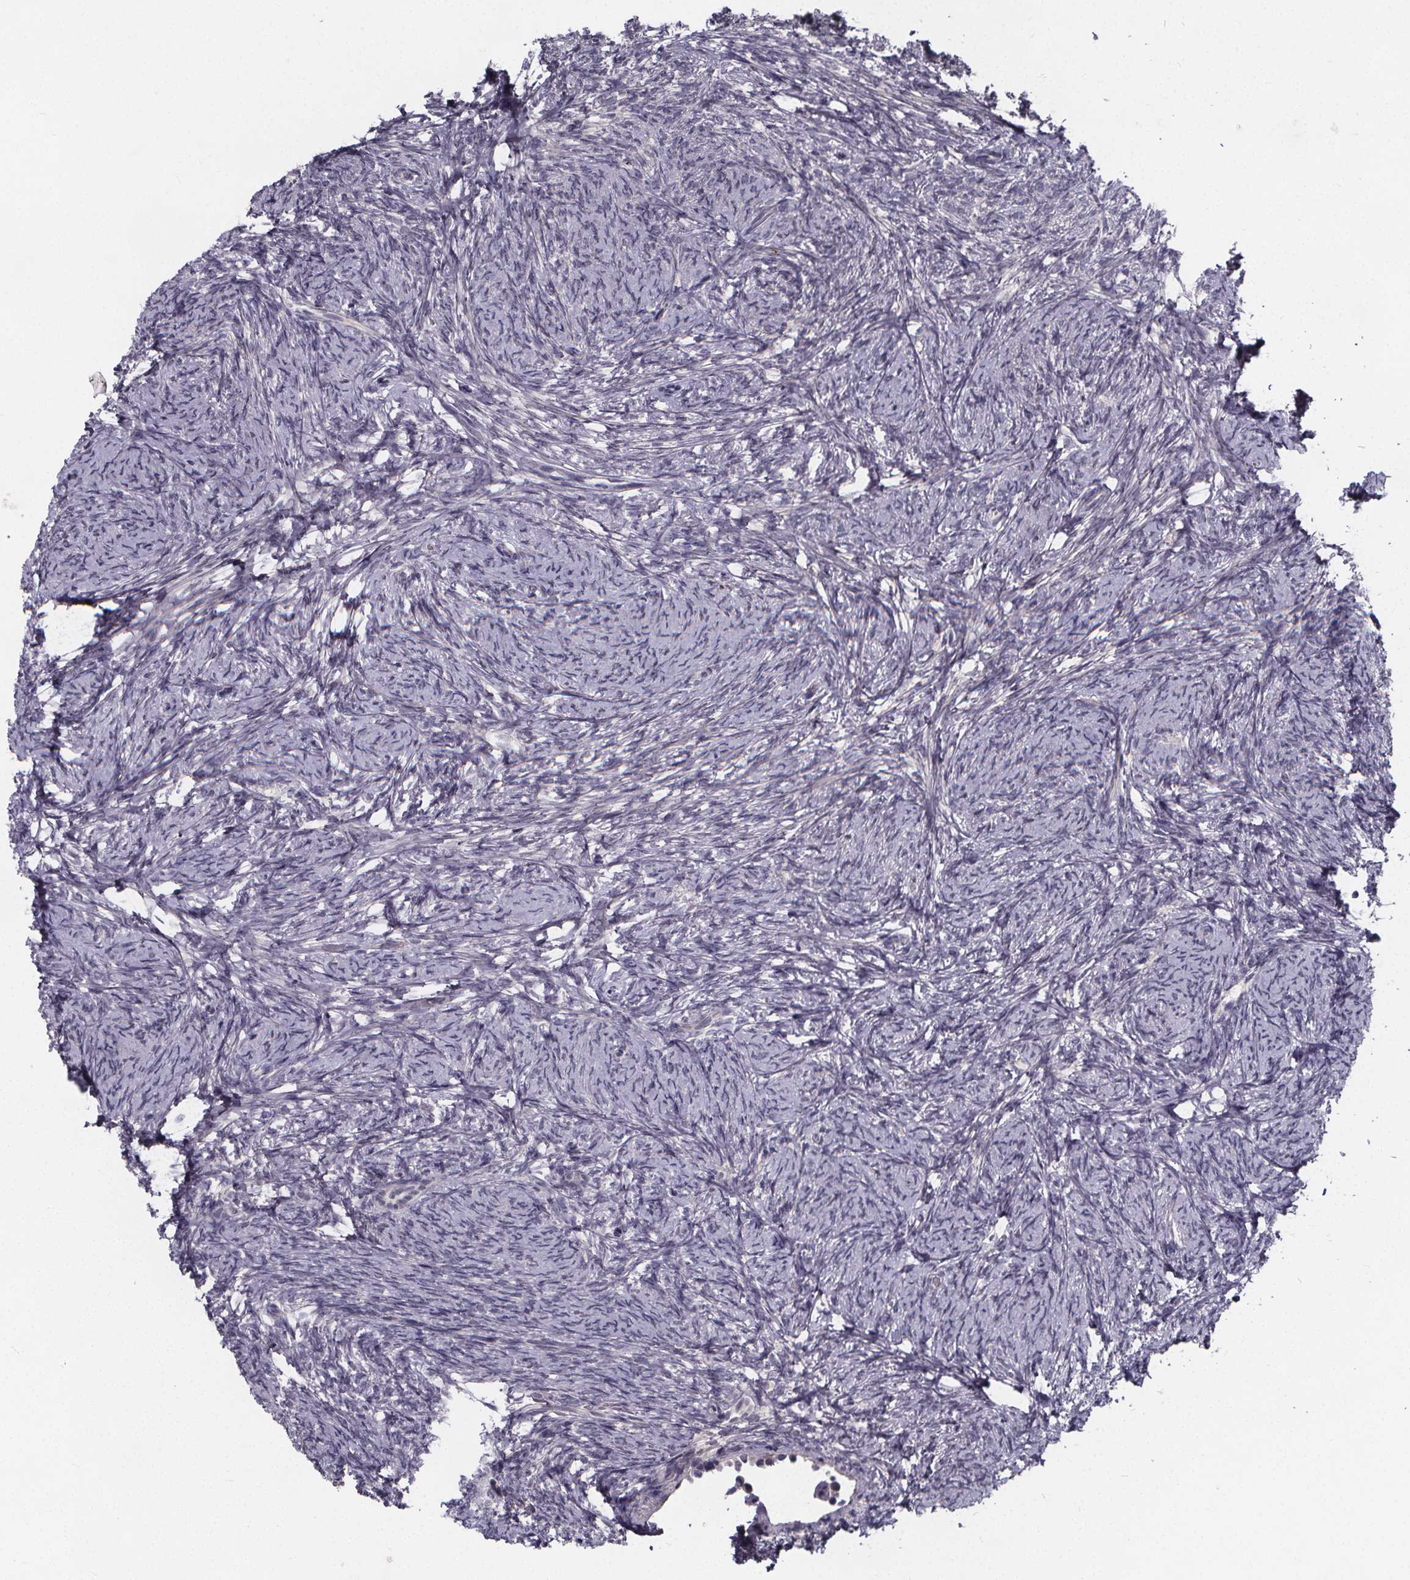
{"staining": {"intensity": "negative", "quantity": "none", "location": "none"}, "tissue": "ovary", "cell_type": "Ovarian stroma cells", "image_type": "normal", "snomed": [{"axis": "morphology", "description": "Normal tissue, NOS"}, {"axis": "topography", "description": "Ovary"}], "caption": "The histopathology image exhibits no staining of ovarian stroma cells in normal ovary.", "gene": "FBXW2", "patient": {"sex": "female", "age": 34}}